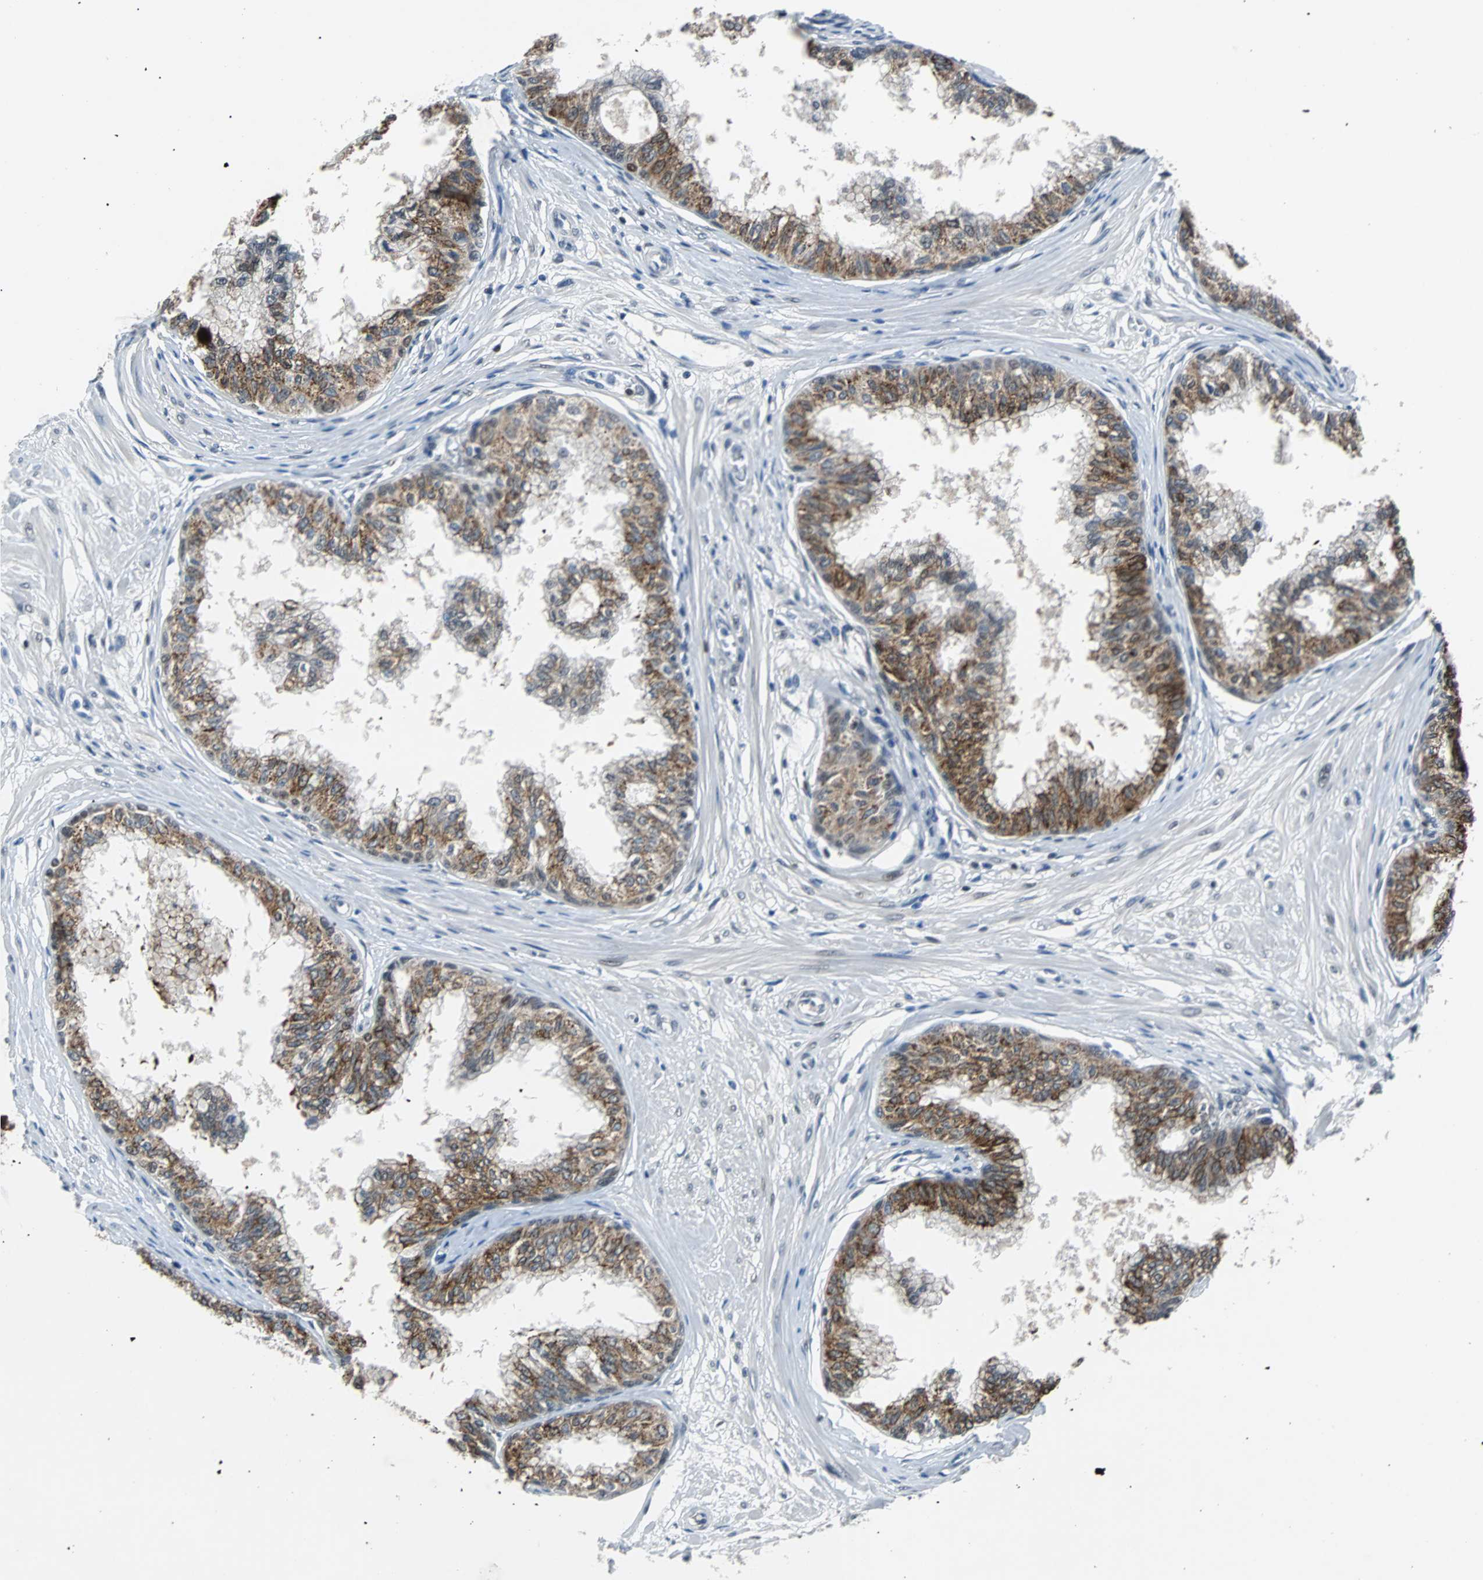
{"staining": {"intensity": "moderate", "quantity": ">75%", "location": "cytoplasmic/membranous"}, "tissue": "prostate", "cell_type": "Glandular cells", "image_type": "normal", "snomed": [{"axis": "morphology", "description": "Normal tissue, NOS"}, {"axis": "topography", "description": "Prostate"}, {"axis": "topography", "description": "Seminal veicle"}], "caption": "Protein staining shows moderate cytoplasmic/membranous positivity in approximately >75% of glandular cells in benign prostate. Nuclei are stained in blue.", "gene": "USP28", "patient": {"sex": "male", "age": 60}}